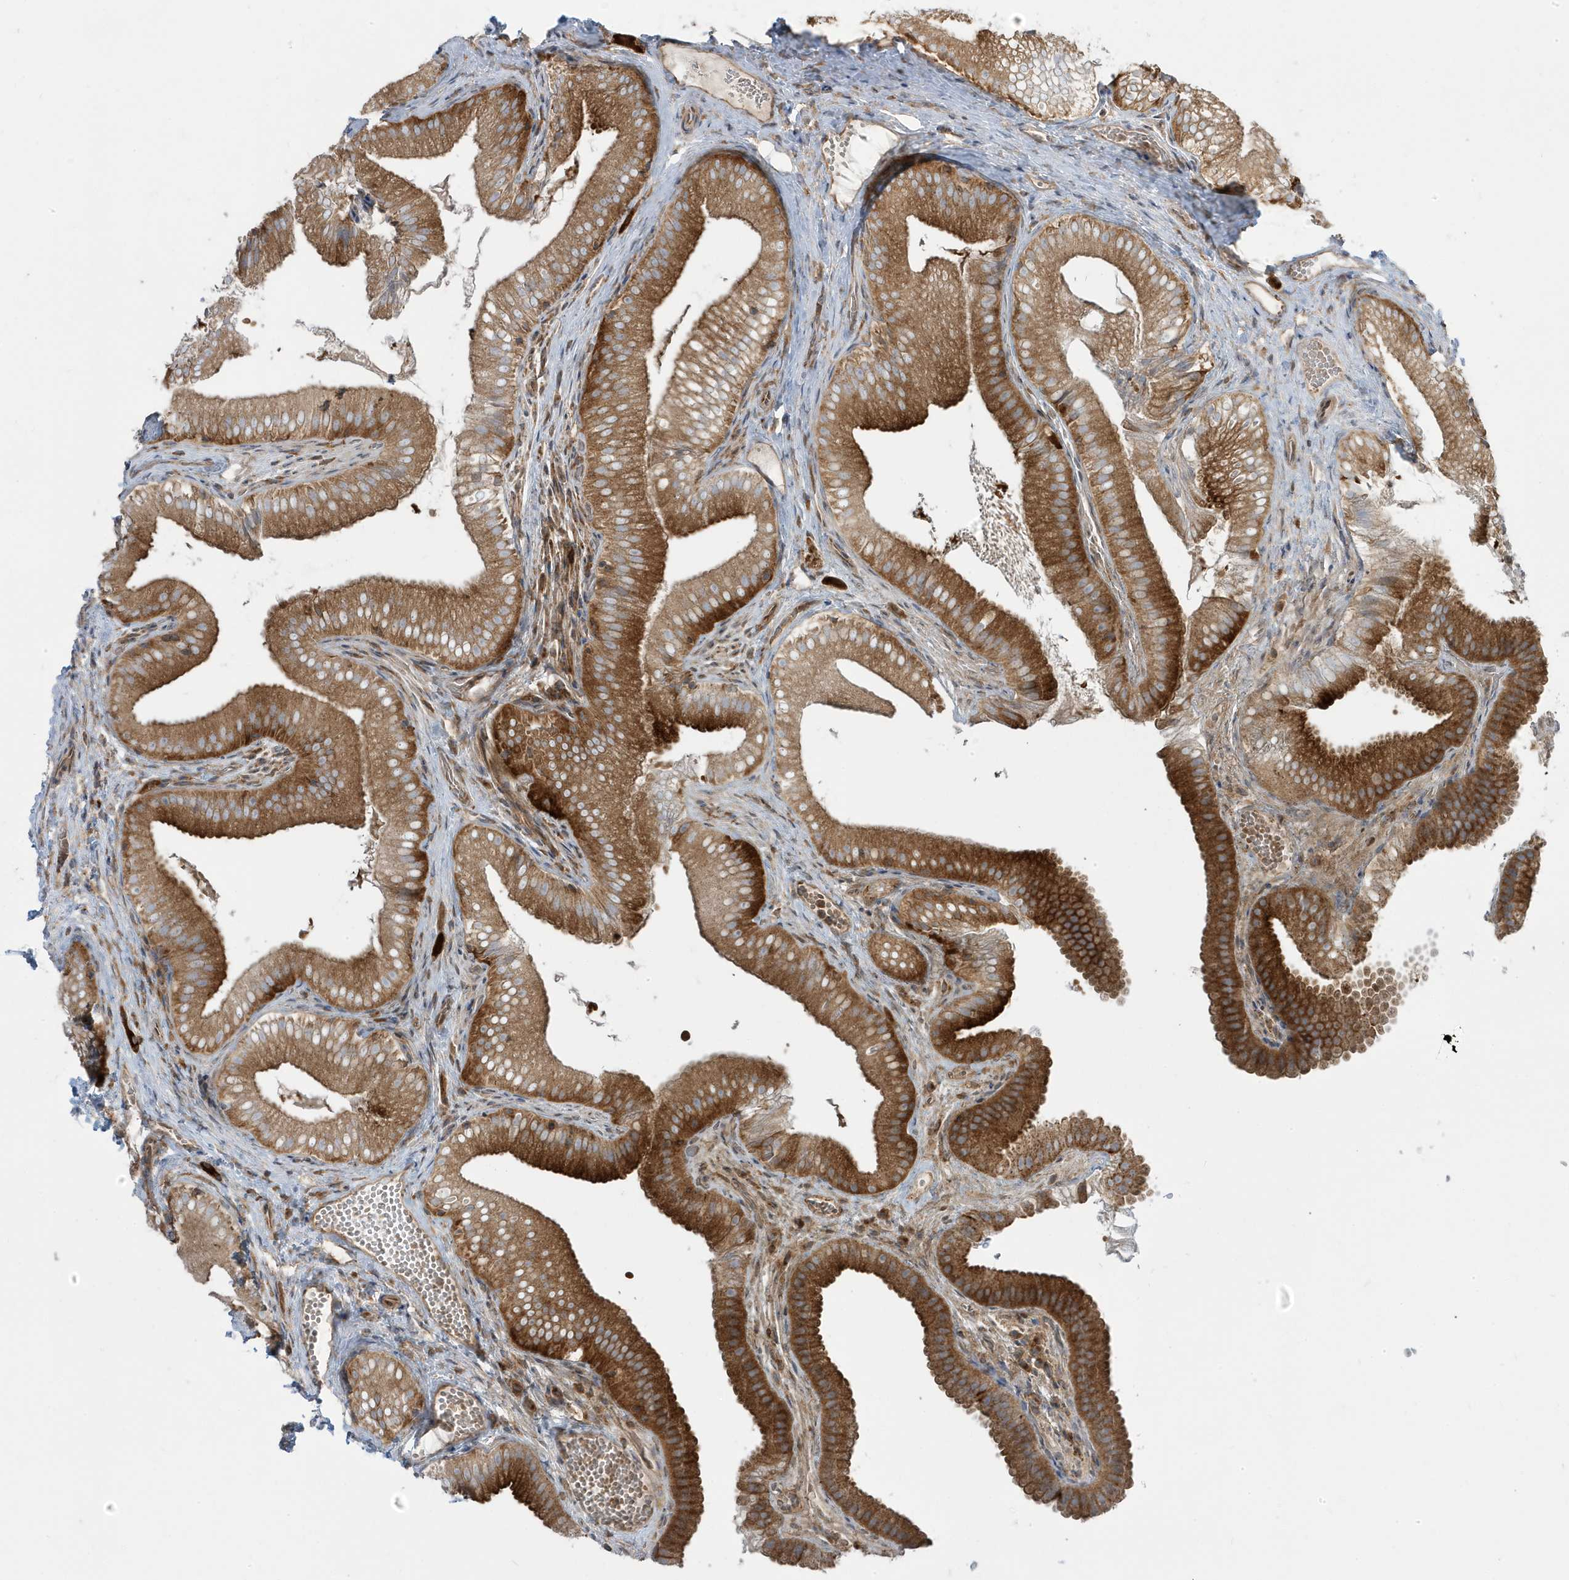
{"staining": {"intensity": "strong", "quantity": ">75%", "location": "cytoplasmic/membranous"}, "tissue": "gallbladder", "cell_type": "Glandular cells", "image_type": "normal", "snomed": [{"axis": "morphology", "description": "Normal tissue, NOS"}, {"axis": "topography", "description": "Gallbladder"}], "caption": "A histopathology image of gallbladder stained for a protein reveals strong cytoplasmic/membranous brown staining in glandular cells. The staining is performed using DAB (3,3'-diaminobenzidine) brown chromogen to label protein expression. The nuclei are counter-stained blue using hematoxylin.", "gene": "STAM", "patient": {"sex": "female", "age": 30}}